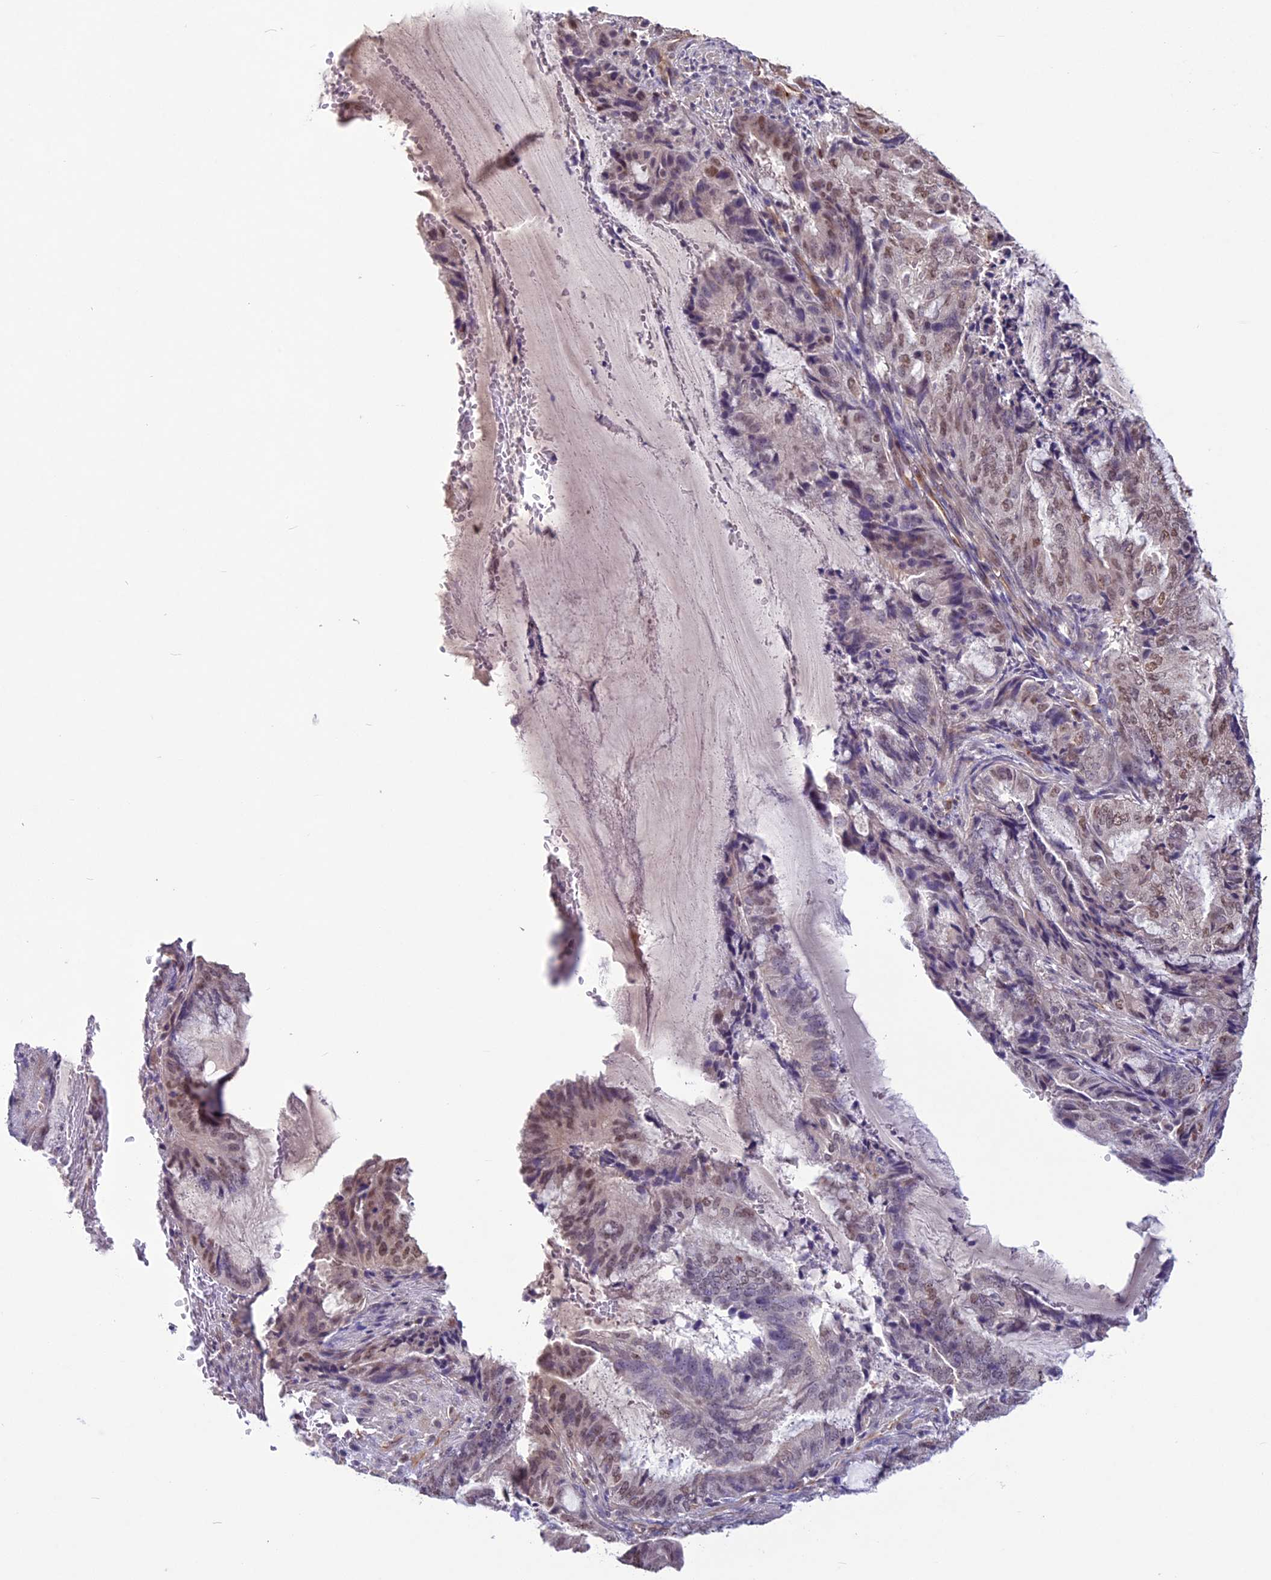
{"staining": {"intensity": "moderate", "quantity": "25%-75%", "location": "nuclear"}, "tissue": "endometrial cancer", "cell_type": "Tumor cells", "image_type": "cancer", "snomed": [{"axis": "morphology", "description": "Adenocarcinoma, NOS"}, {"axis": "topography", "description": "Endometrium"}], "caption": "High-magnification brightfield microscopy of adenocarcinoma (endometrial) stained with DAB (brown) and counterstained with hematoxylin (blue). tumor cells exhibit moderate nuclear expression is seen in about25%-75% of cells. Nuclei are stained in blue.", "gene": "C3orf70", "patient": {"sex": "female", "age": 51}}